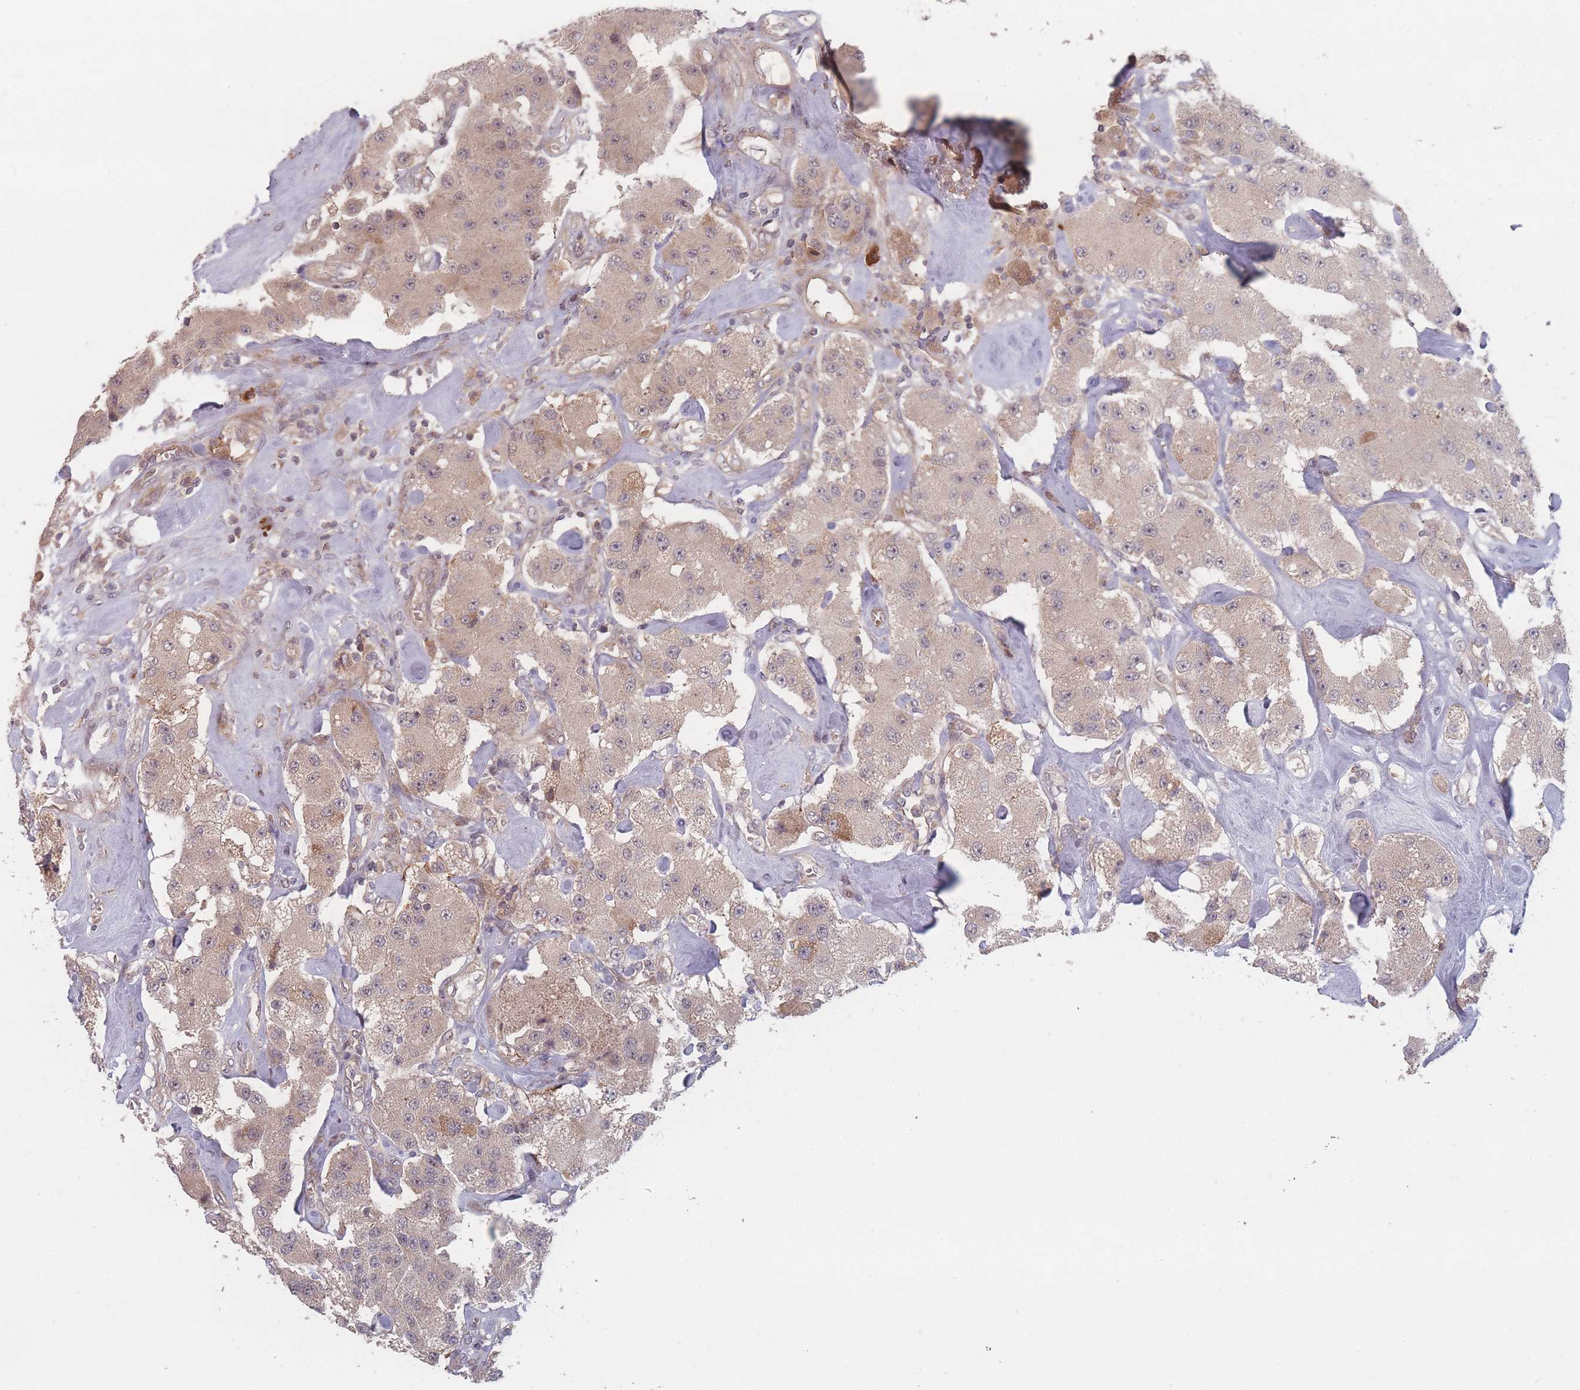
{"staining": {"intensity": "weak", "quantity": ">75%", "location": "cytoplasmic/membranous"}, "tissue": "carcinoid", "cell_type": "Tumor cells", "image_type": "cancer", "snomed": [{"axis": "morphology", "description": "Carcinoid, malignant, NOS"}, {"axis": "topography", "description": "Pancreas"}], "caption": "Carcinoid stained for a protein exhibits weak cytoplasmic/membranous positivity in tumor cells.", "gene": "HAGH", "patient": {"sex": "male", "age": 41}}